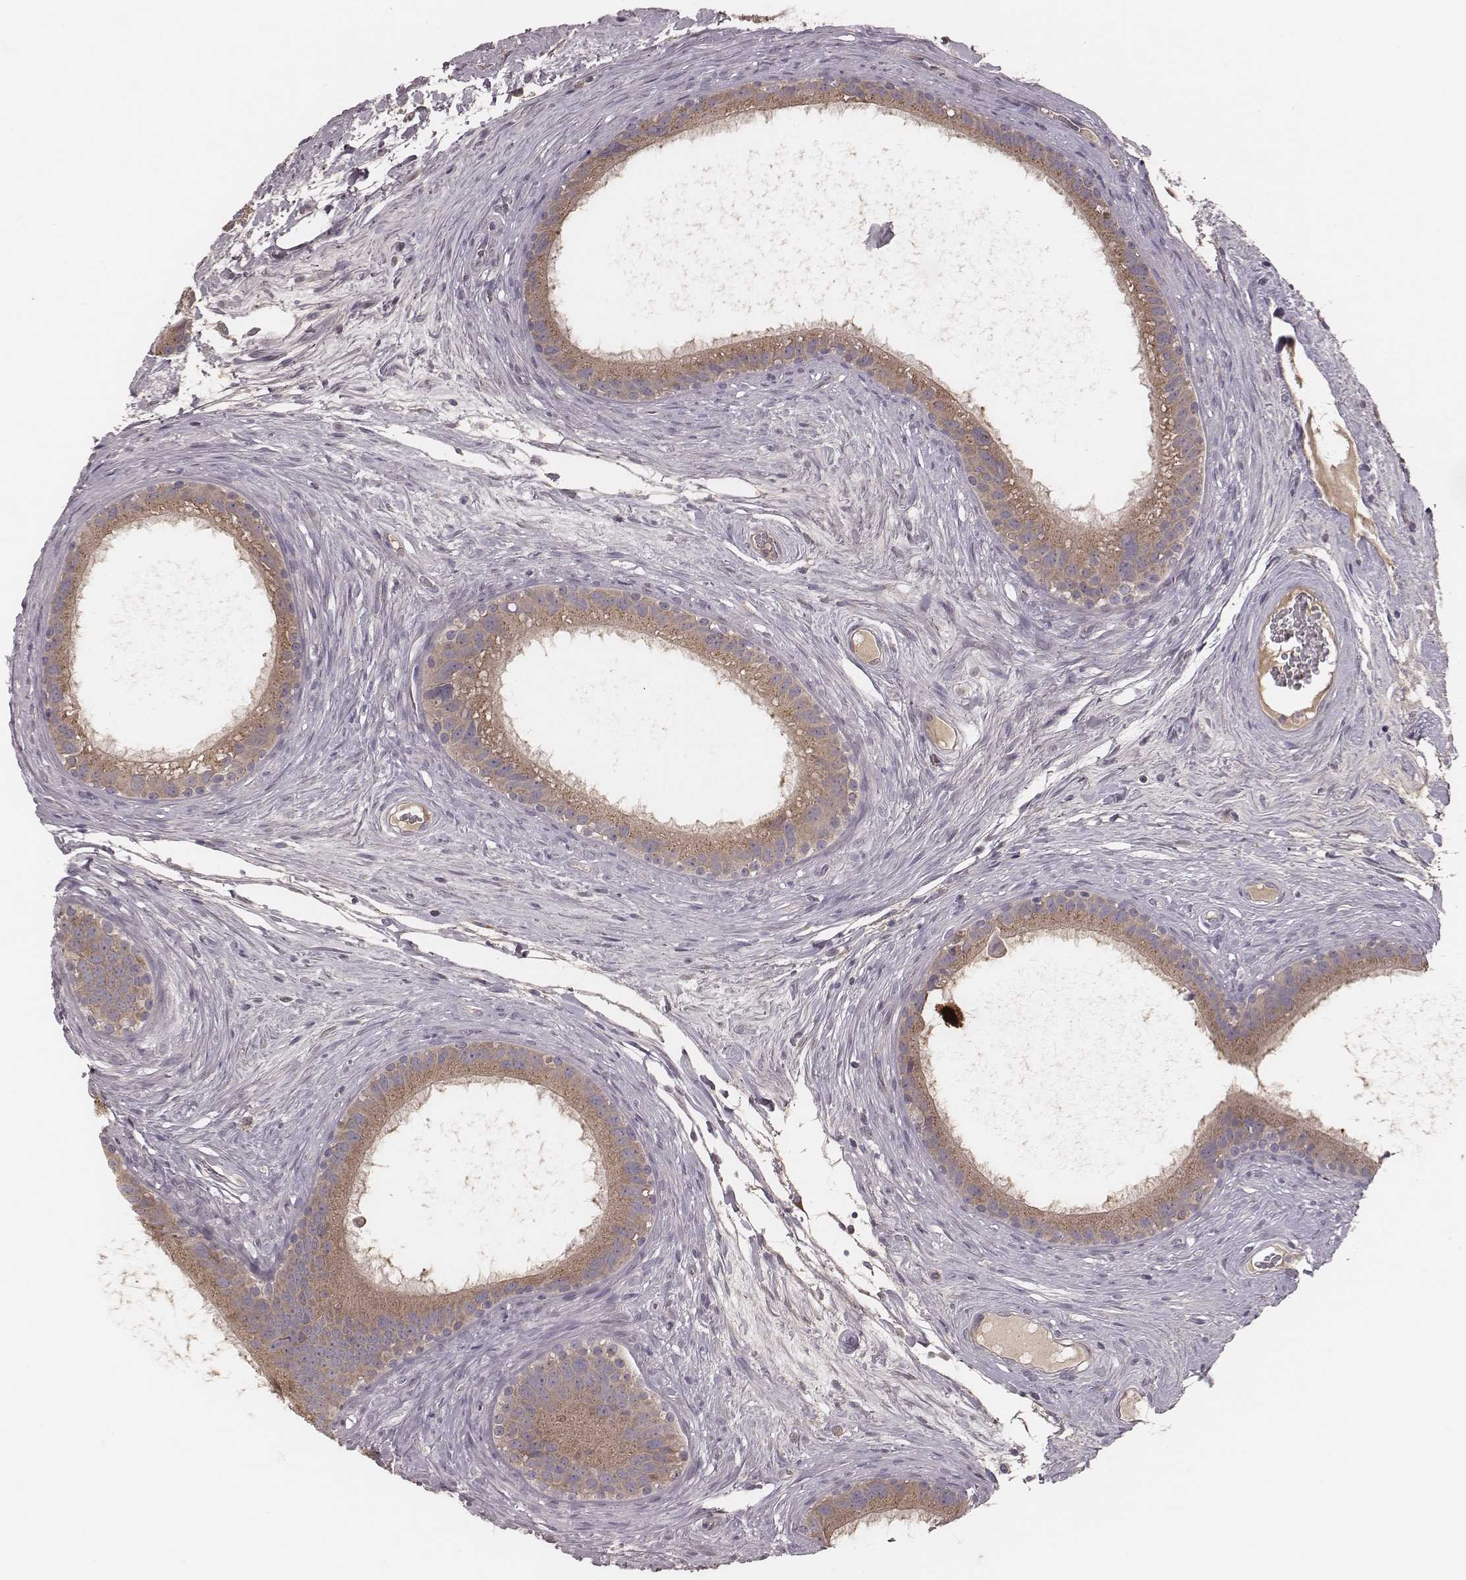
{"staining": {"intensity": "moderate", "quantity": ">75%", "location": "cytoplasmic/membranous"}, "tissue": "epididymis", "cell_type": "Glandular cells", "image_type": "normal", "snomed": [{"axis": "morphology", "description": "Normal tissue, NOS"}, {"axis": "topography", "description": "Epididymis"}], "caption": "High-magnification brightfield microscopy of benign epididymis stained with DAB (3,3'-diaminobenzidine) (brown) and counterstained with hematoxylin (blue). glandular cells exhibit moderate cytoplasmic/membranous positivity is seen in approximately>75% of cells. (IHC, brightfield microscopy, high magnification).", "gene": "P2RX5", "patient": {"sex": "male", "age": 59}}